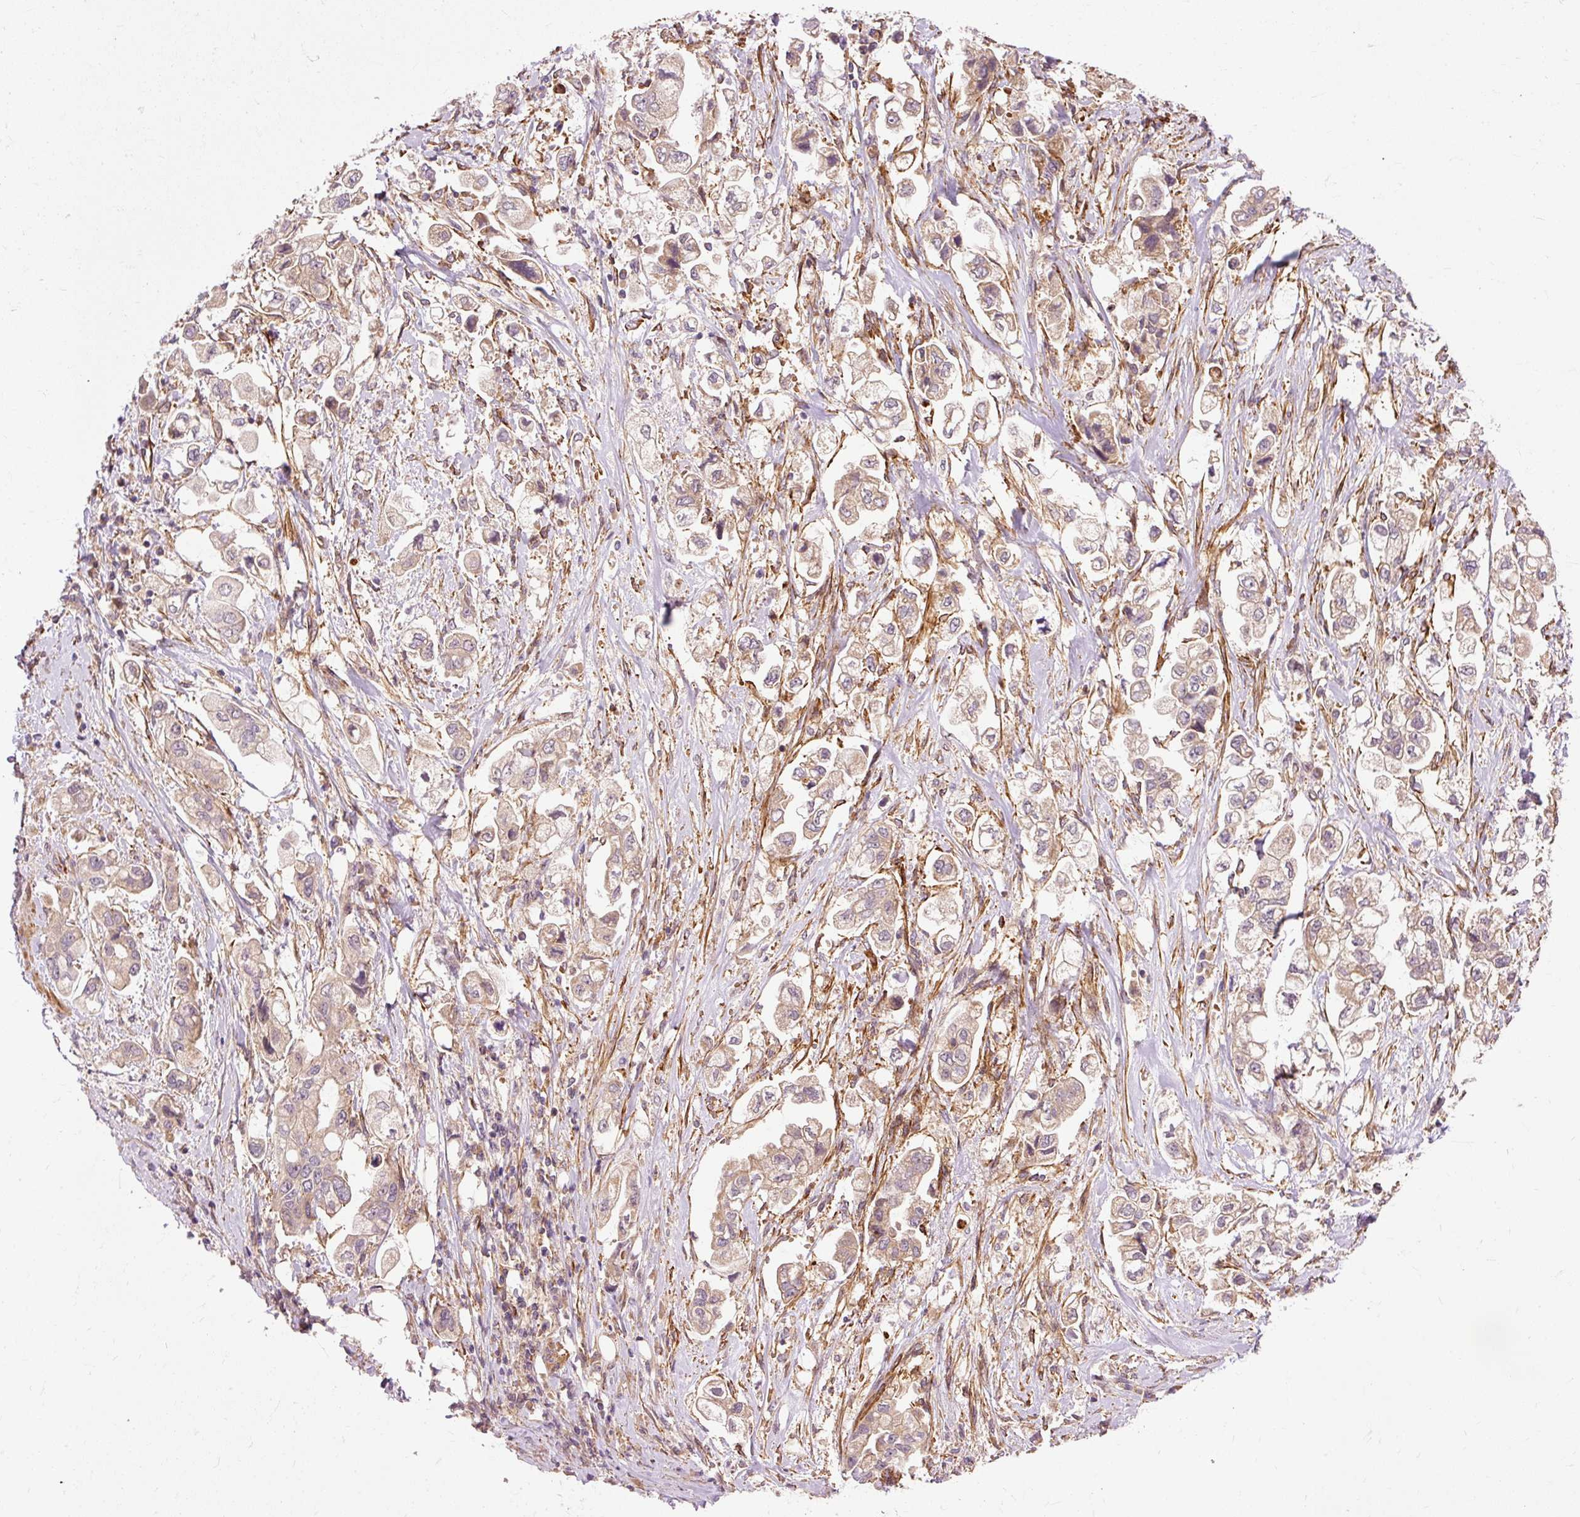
{"staining": {"intensity": "weak", "quantity": ">75%", "location": "cytoplasmic/membranous"}, "tissue": "stomach cancer", "cell_type": "Tumor cells", "image_type": "cancer", "snomed": [{"axis": "morphology", "description": "Adenocarcinoma, NOS"}, {"axis": "topography", "description": "Stomach"}], "caption": "A low amount of weak cytoplasmic/membranous staining is seen in approximately >75% of tumor cells in adenocarcinoma (stomach) tissue. (IHC, brightfield microscopy, high magnification).", "gene": "RIPOR3", "patient": {"sex": "male", "age": 62}}